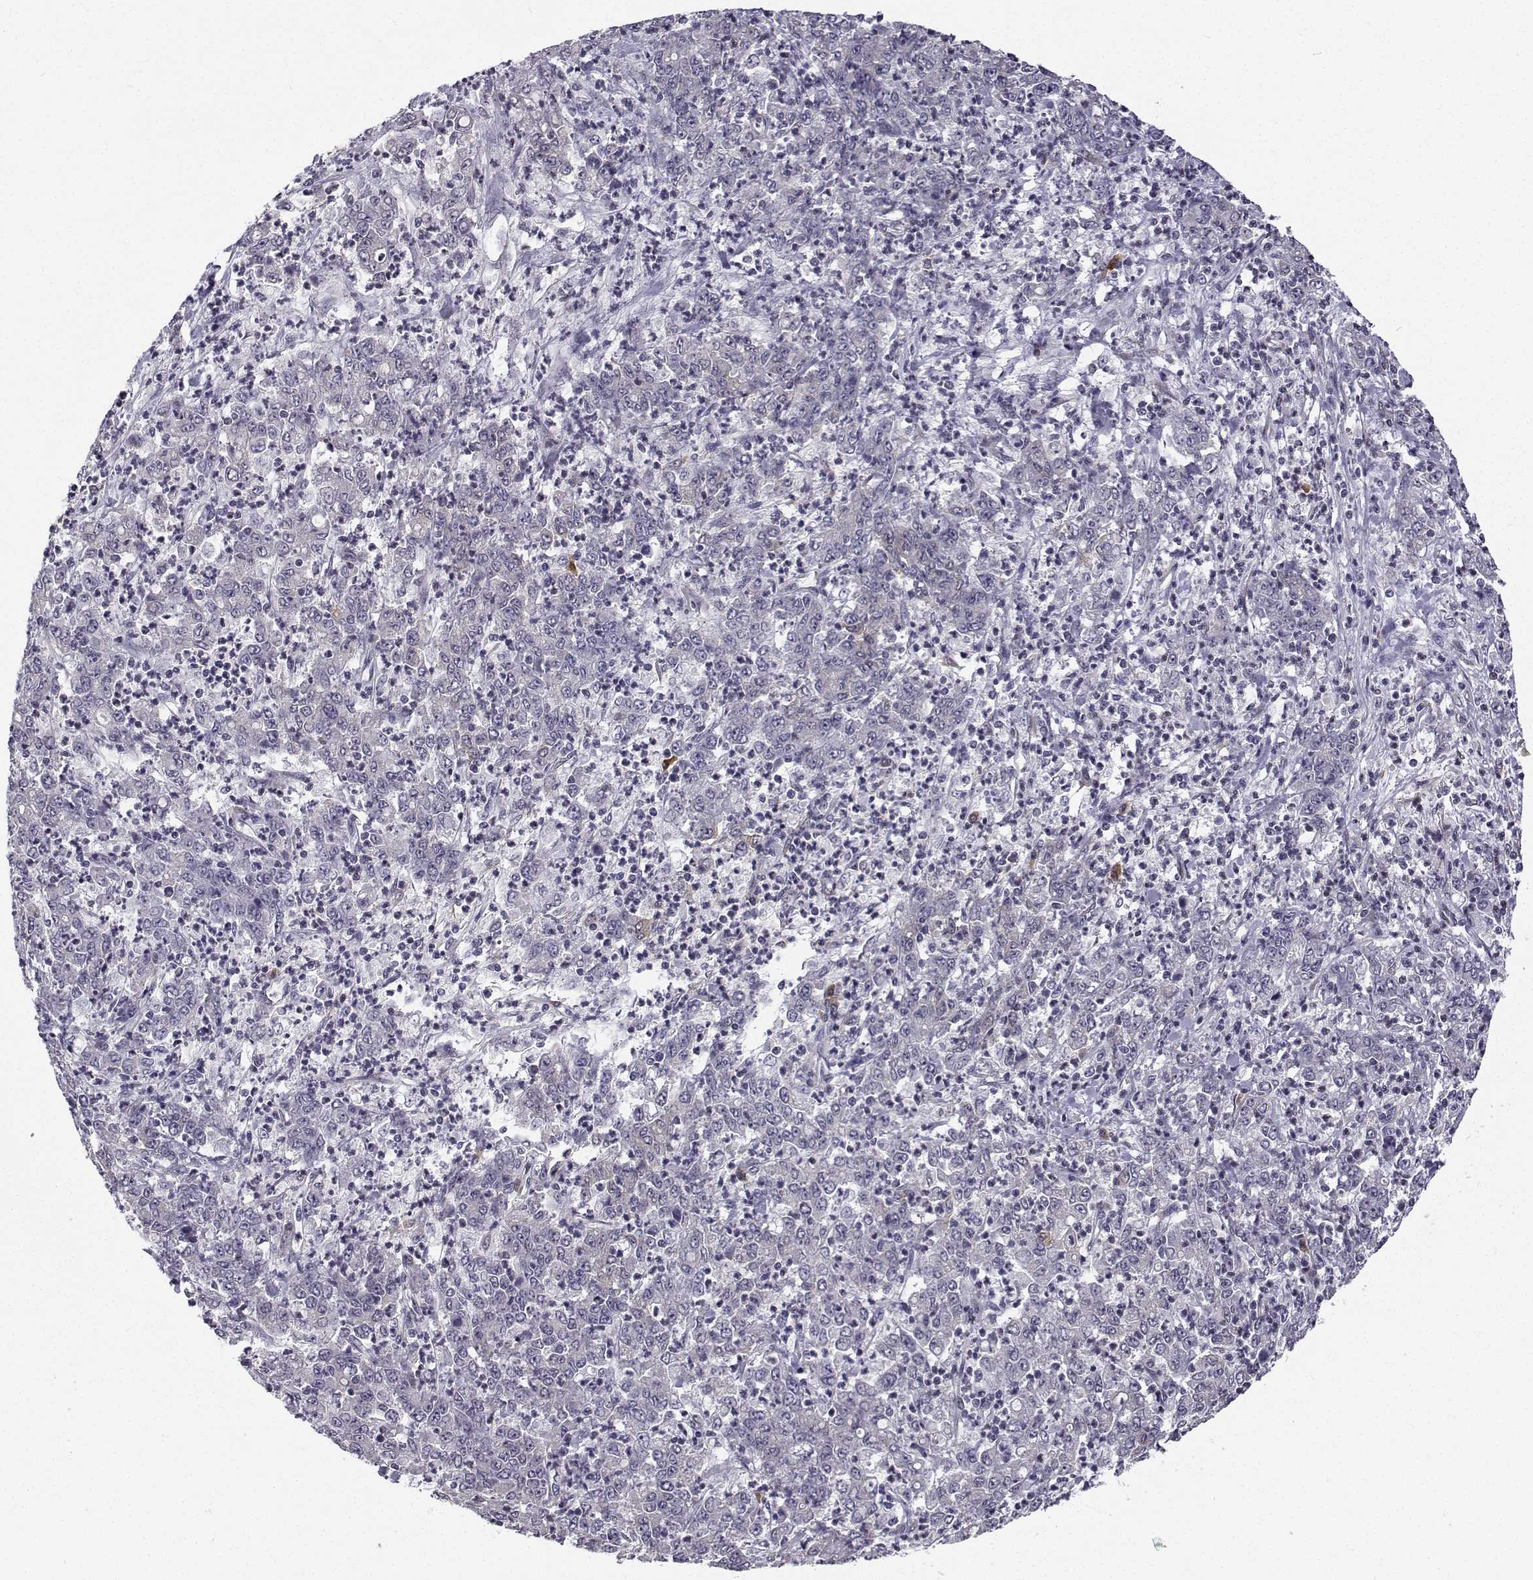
{"staining": {"intensity": "negative", "quantity": "none", "location": "none"}, "tissue": "stomach cancer", "cell_type": "Tumor cells", "image_type": "cancer", "snomed": [{"axis": "morphology", "description": "Adenocarcinoma, NOS"}, {"axis": "topography", "description": "Stomach, lower"}], "caption": "Tumor cells are negative for protein expression in human stomach cancer.", "gene": "PHGDH", "patient": {"sex": "female", "age": 71}}